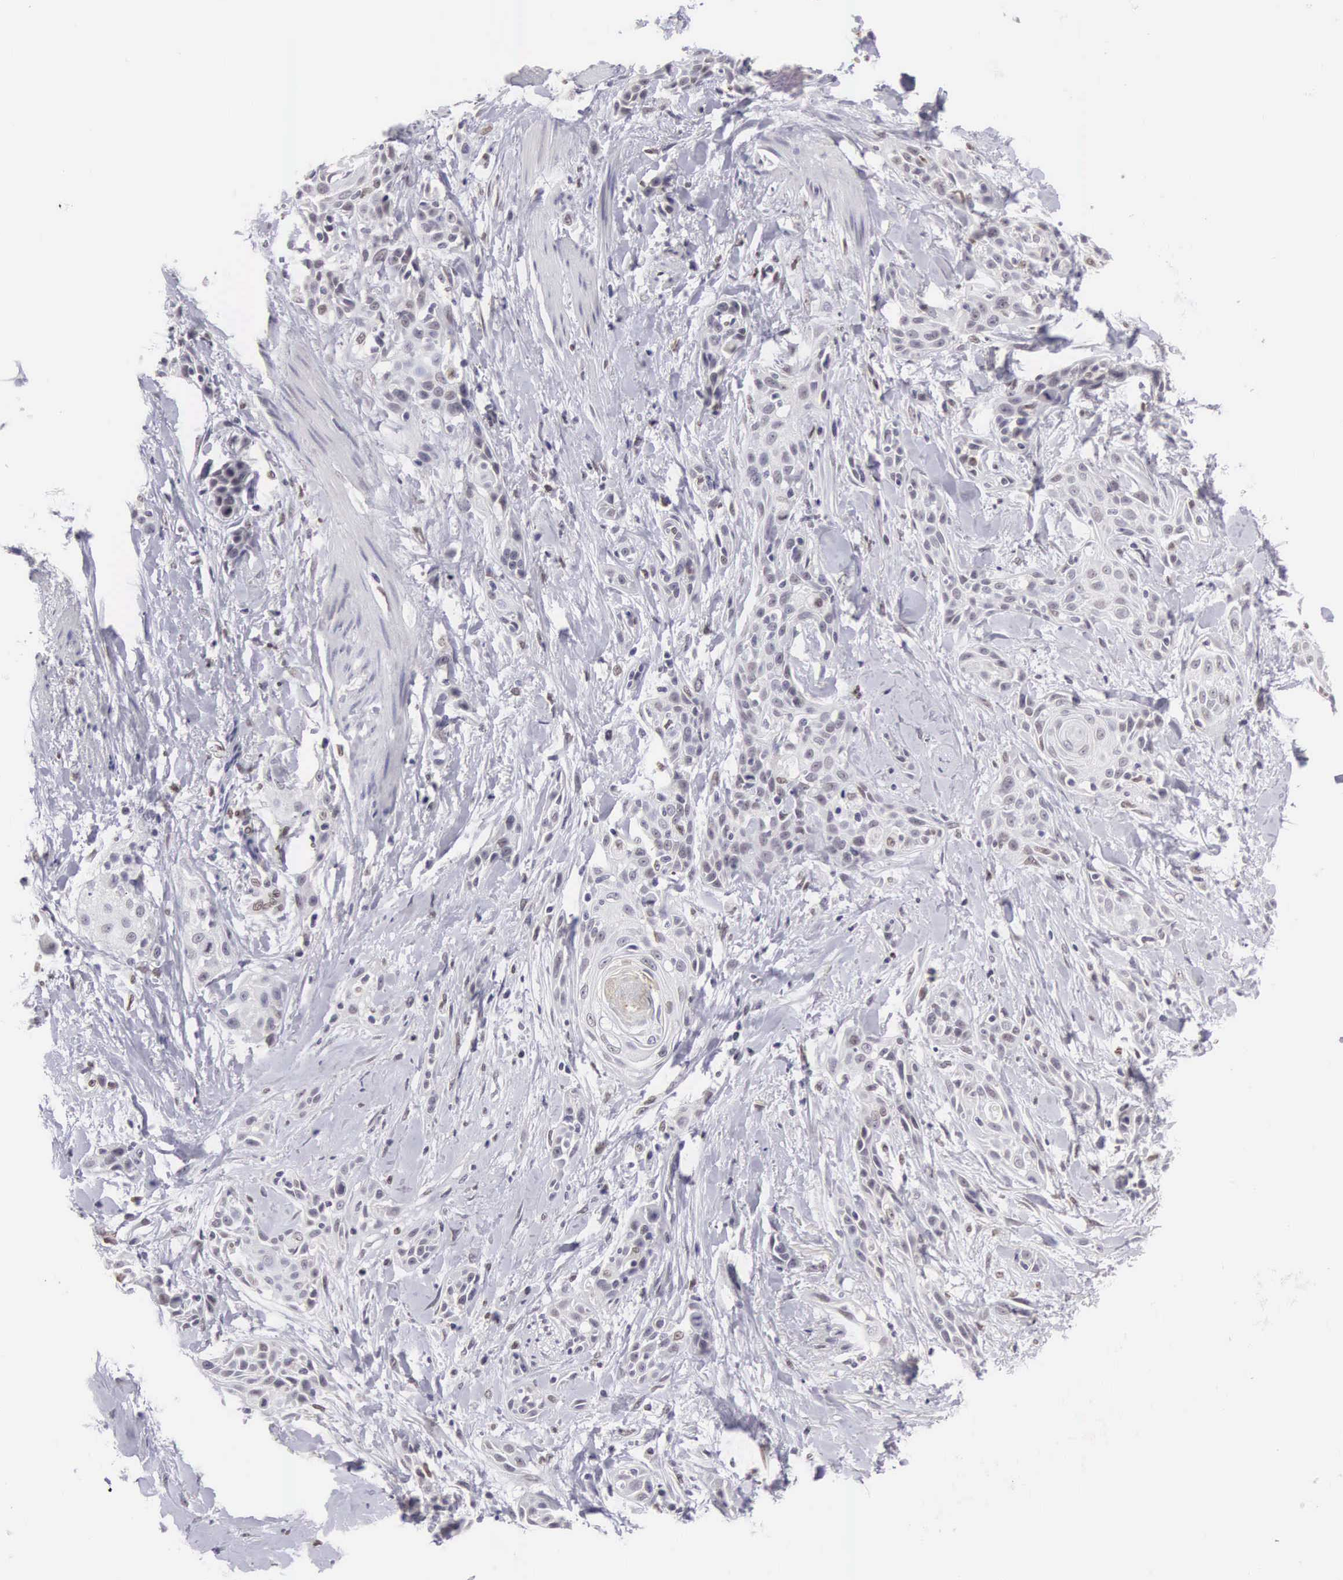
{"staining": {"intensity": "negative", "quantity": "none", "location": "none"}, "tissue": "skin cancer", "cell_type": "Tumor cells", "image_type": "cancer", "snomed": [{"axis": "morphology", "description": "Squamous cell carcinoma, NOS"}, {"axis": "topography", "description": "Skin"}, {"axis": "topography", "description": "Anal"}], "caption": "DAB immunohistochemical staining of human squamous cell carcinoma (skin) displays no significant staining in tumor cells. The staining is performed using DAB brown chromogen with nuclei counter-stained in using hematoxylin.", "gene": "ETV6", "patient": {"sex": "male", "age": 64}}